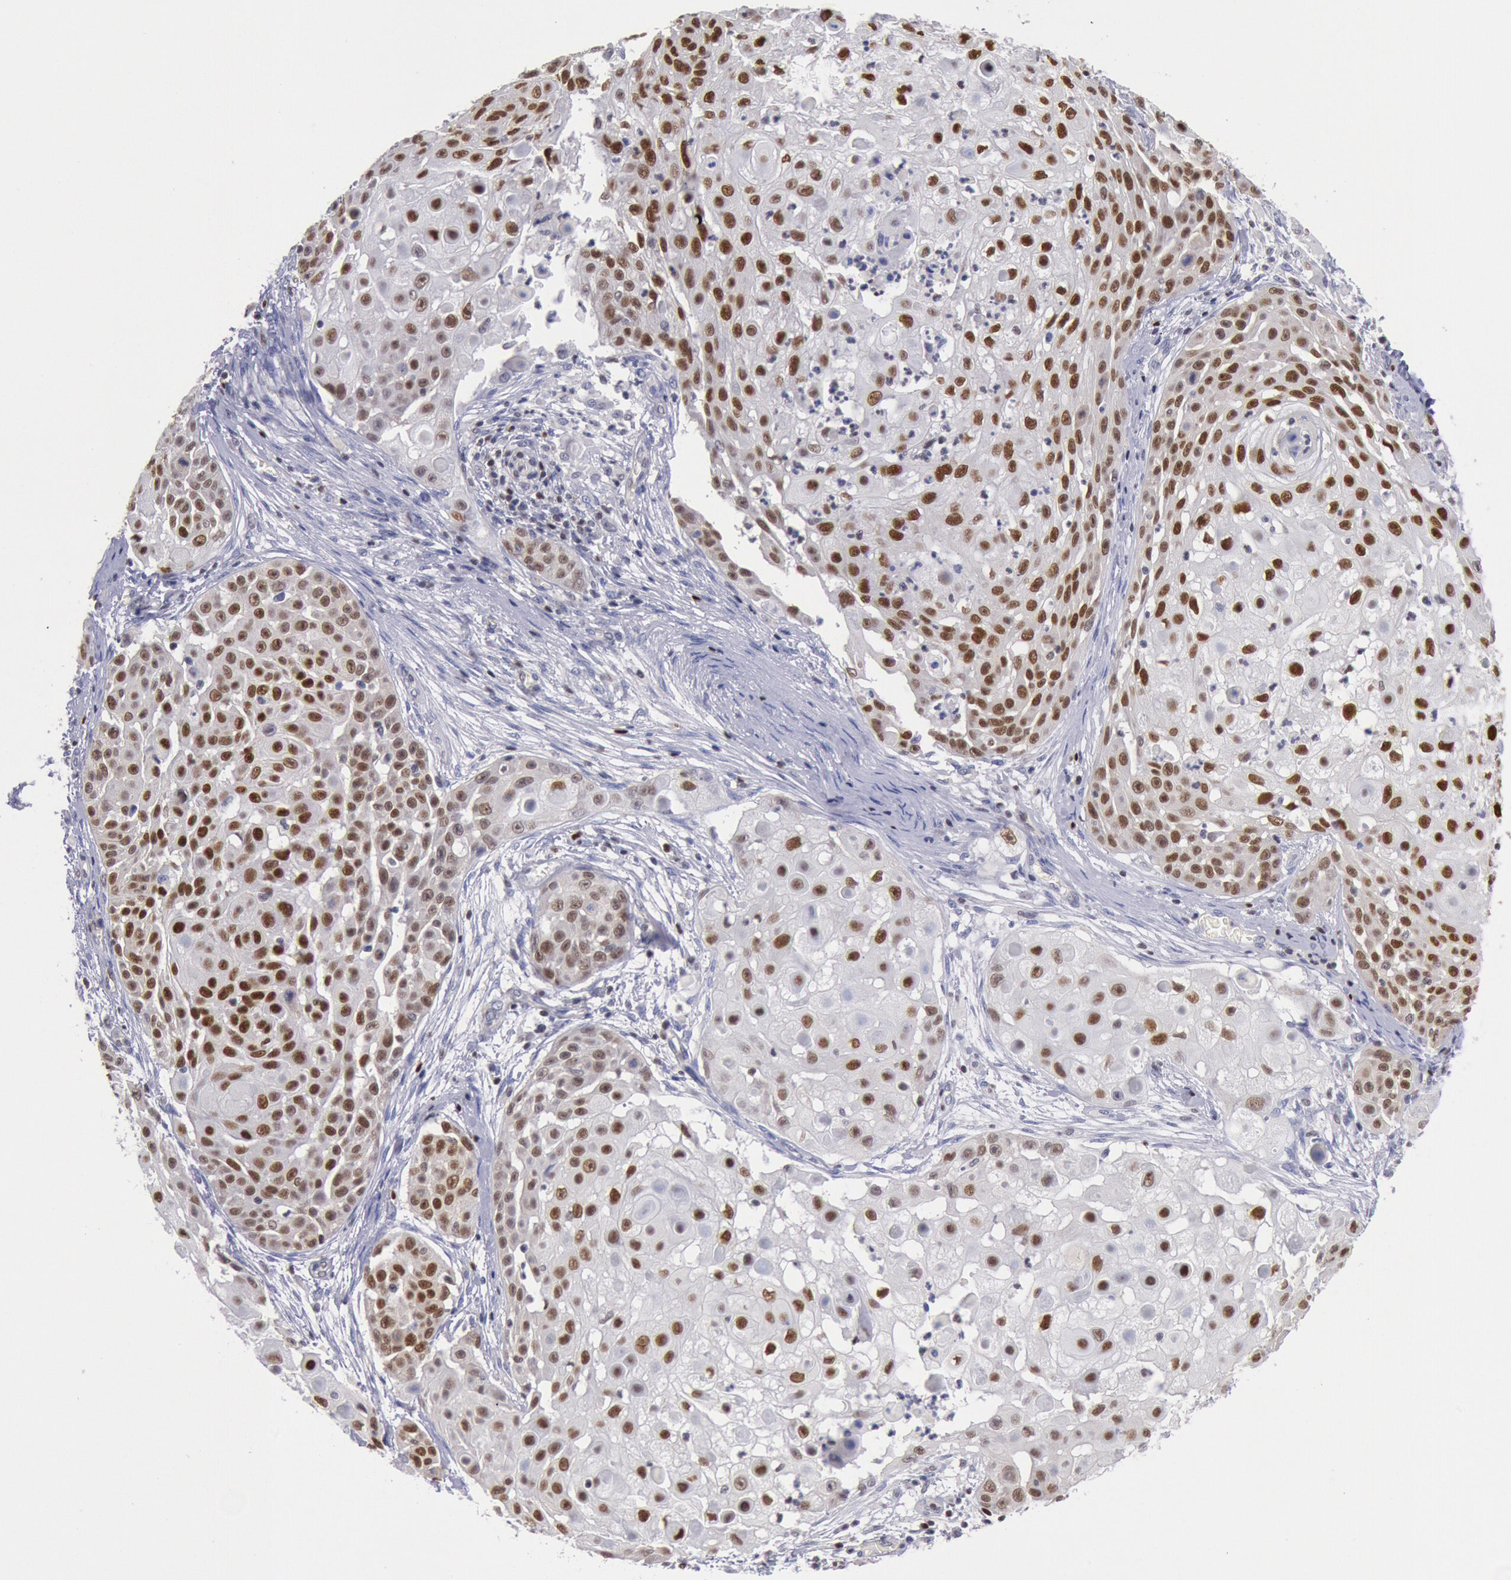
{"staining": {"intensity": "strong", "quantity": ">75%", "location": "nuclear"}, "tissue": "skin cancer", "cell_type": "Tumor cells", "image_type": "cancer", "snomed": [{"axis": "morphology", "description": "Squamous cell carcinoma, NOS"}, {"axis": "topography", "description": "Skin"}], "caption": "A high amount of strong nuclear positivity is present in about >75% of tumor cells in skin cancer (squamous cell carcinoma) tissue. (DAB IHC with brightfield microscopy, high magnification).", "gene": "RPS6KA5", "patient": {"sex": "female", "age": 57}}